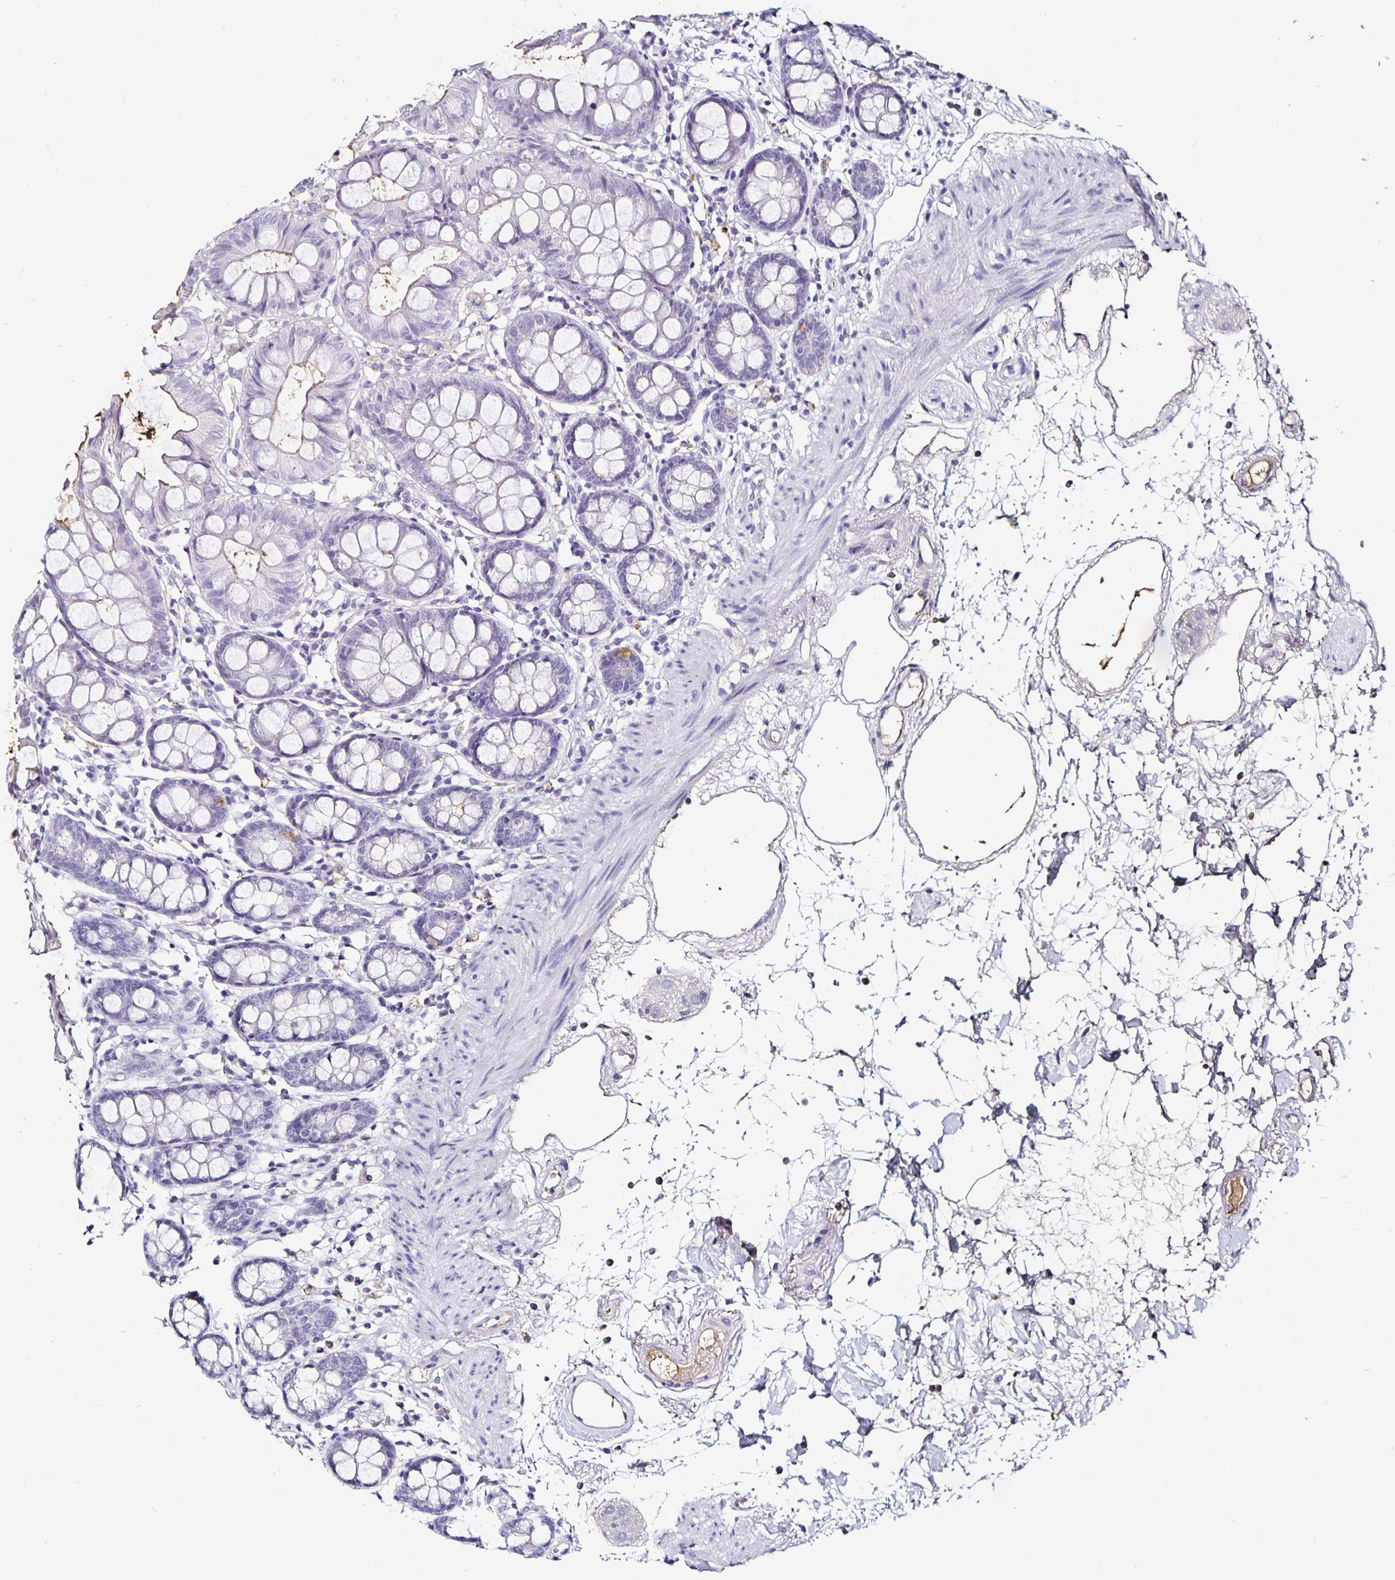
{"staining": {"intensity": "negative", "quantity": "none", "location": "none"}, "tissue": "colon", "cell_type": "Endothelial cells", "image_type": "normal", "snomed": [{"axis": "morphology", "description": "Normal tissue, NOS"}, {"axis": "topography", "description": "Colon"}], "caption": "Colon was stained to show a protein in brown. There is no significant positivity in endothelial cells. (DAB (3,3'-diaminobenzidine) IHC visualized using brightfield microscopy, high magnification).", "gene": "TTR", "patient": {"sex": "female", "age": 84}}